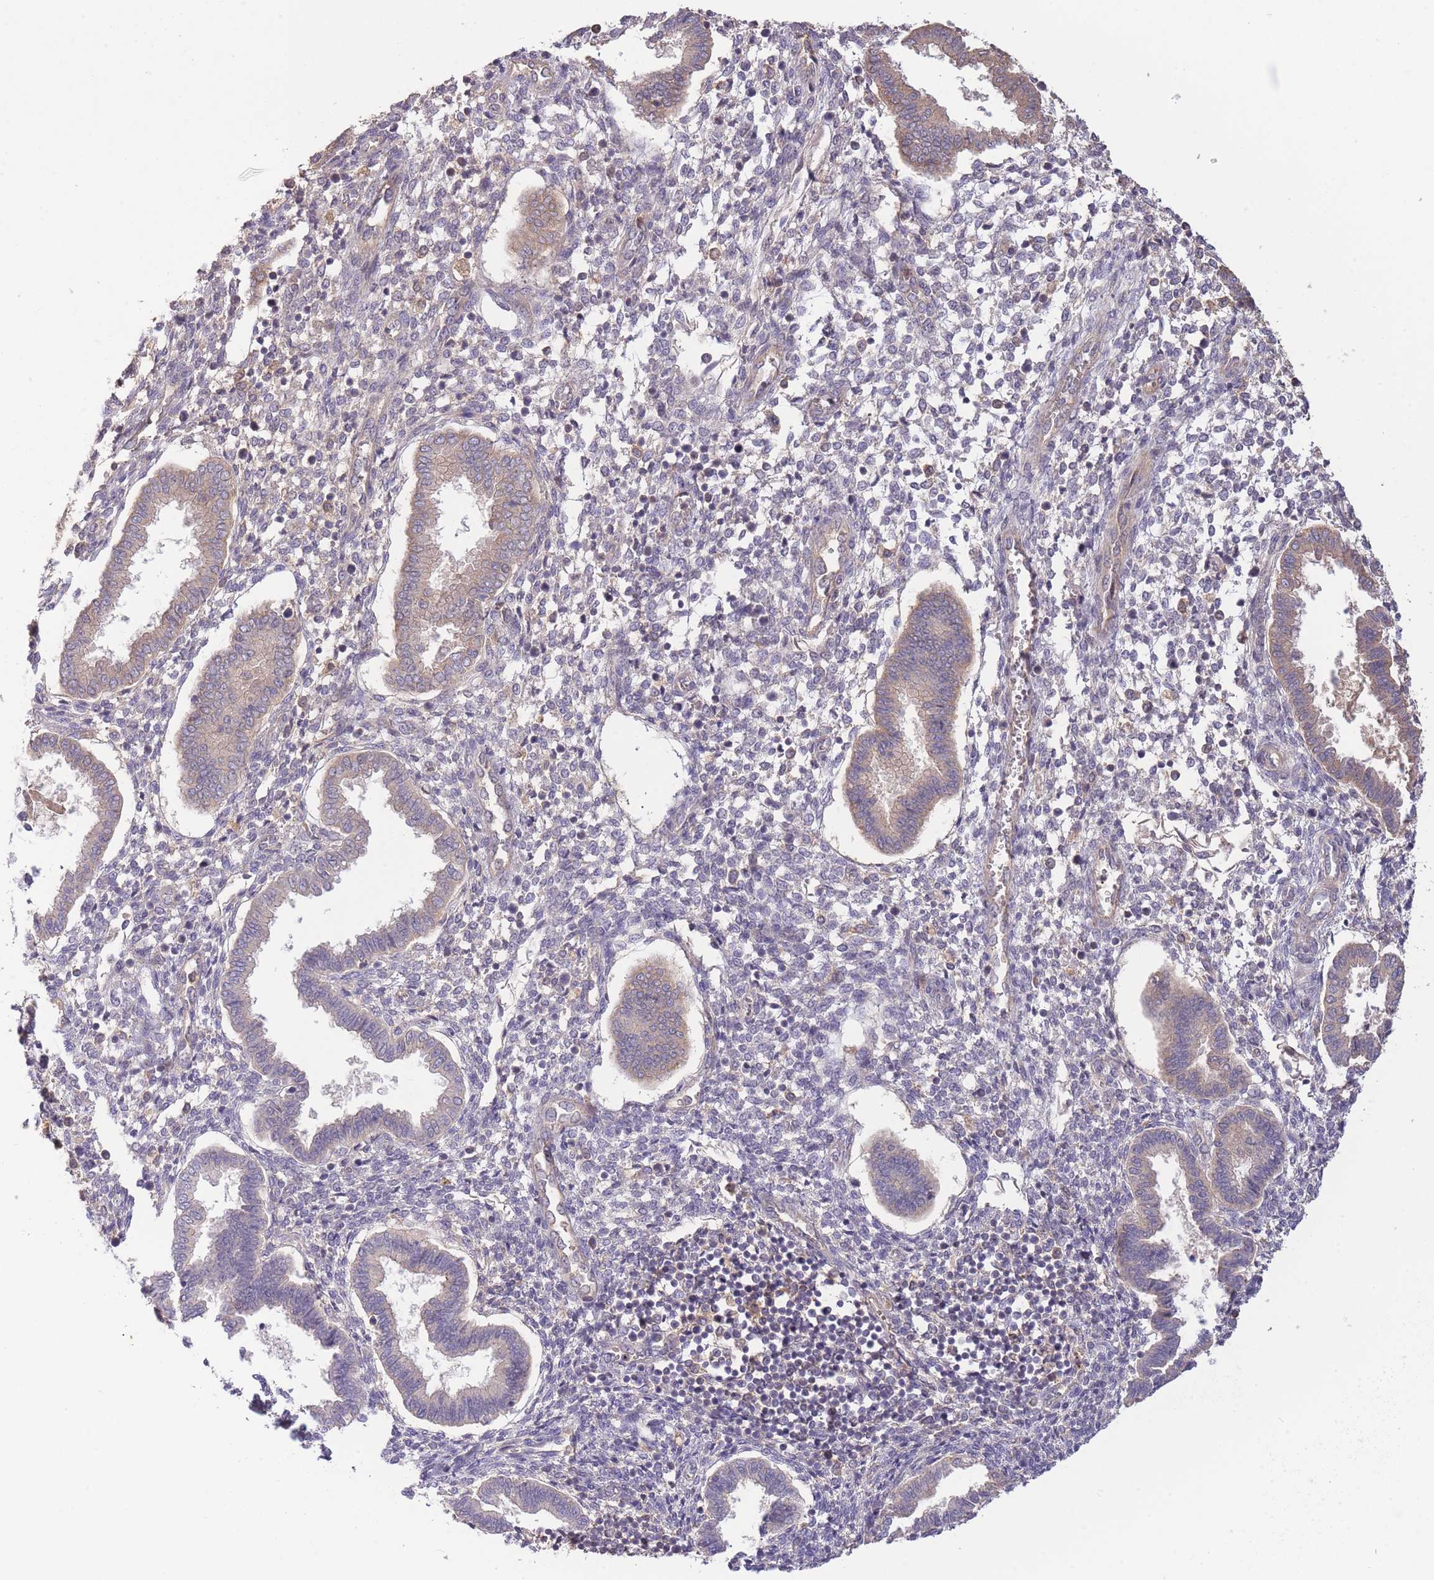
{"staining": {"intensity": "negative", "quantity": "none", "location": "none"}, "tissue": "endometrium", "cell_type": "Cells in endometrial stroma", "image_type": "normal", "snomed": [{"axis": "morphology", "description": "Normal tissue, NOS"}, {"axis": "topography", "description": "Endometrium"}], "caption": "Endometrium was stained to show a protein in brown. There is no significant expression in cells in endometrial stroma.", "gene": "ZNF304", "patient": {"sex": "female", "age": 24}}